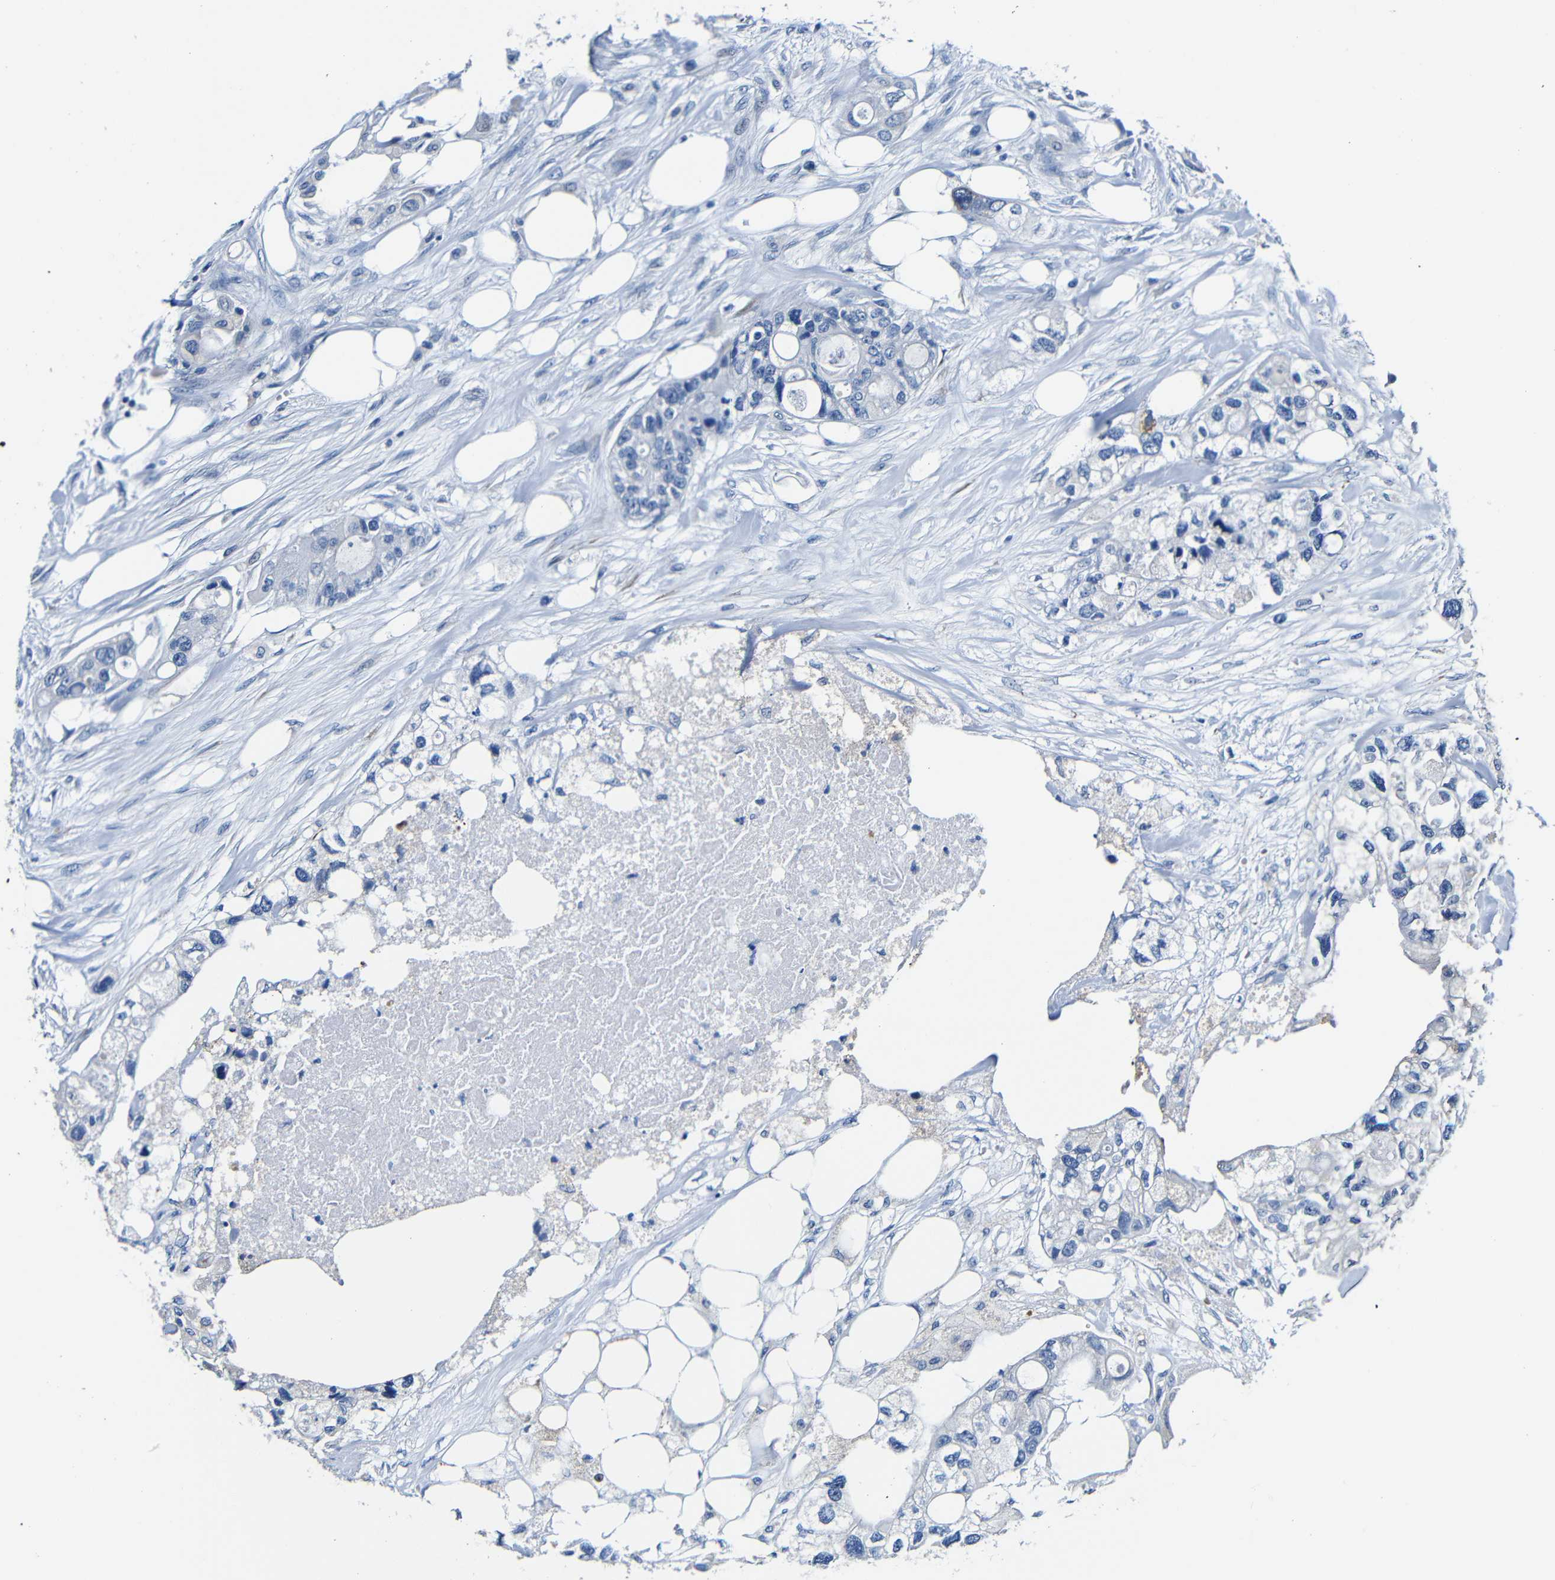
{"staining": {"intensity": "negative", "quantity": "none", "location": "none"}, "tissue": "colorectal cancer", "cell_type": "Tumor cells", "image_type": "cancer", "snomed": [{"axis": "morphology", "description": "Adenocarcinoma, NOS"}, {"axis": "topography", "description": "Colon"}], "caption": "The histopathology image shows no significant expression in tumor cells of colorectal cancer. (Stains: DAB (3,3'-diaminobenzidine) immunohistochemistry (IHC) with hematoxylin counter stain, Microscopy: brightfield microscopy at high magnification).", "gene": "TNFAIP1", "patient": {"sex": "female", "age": 57}}